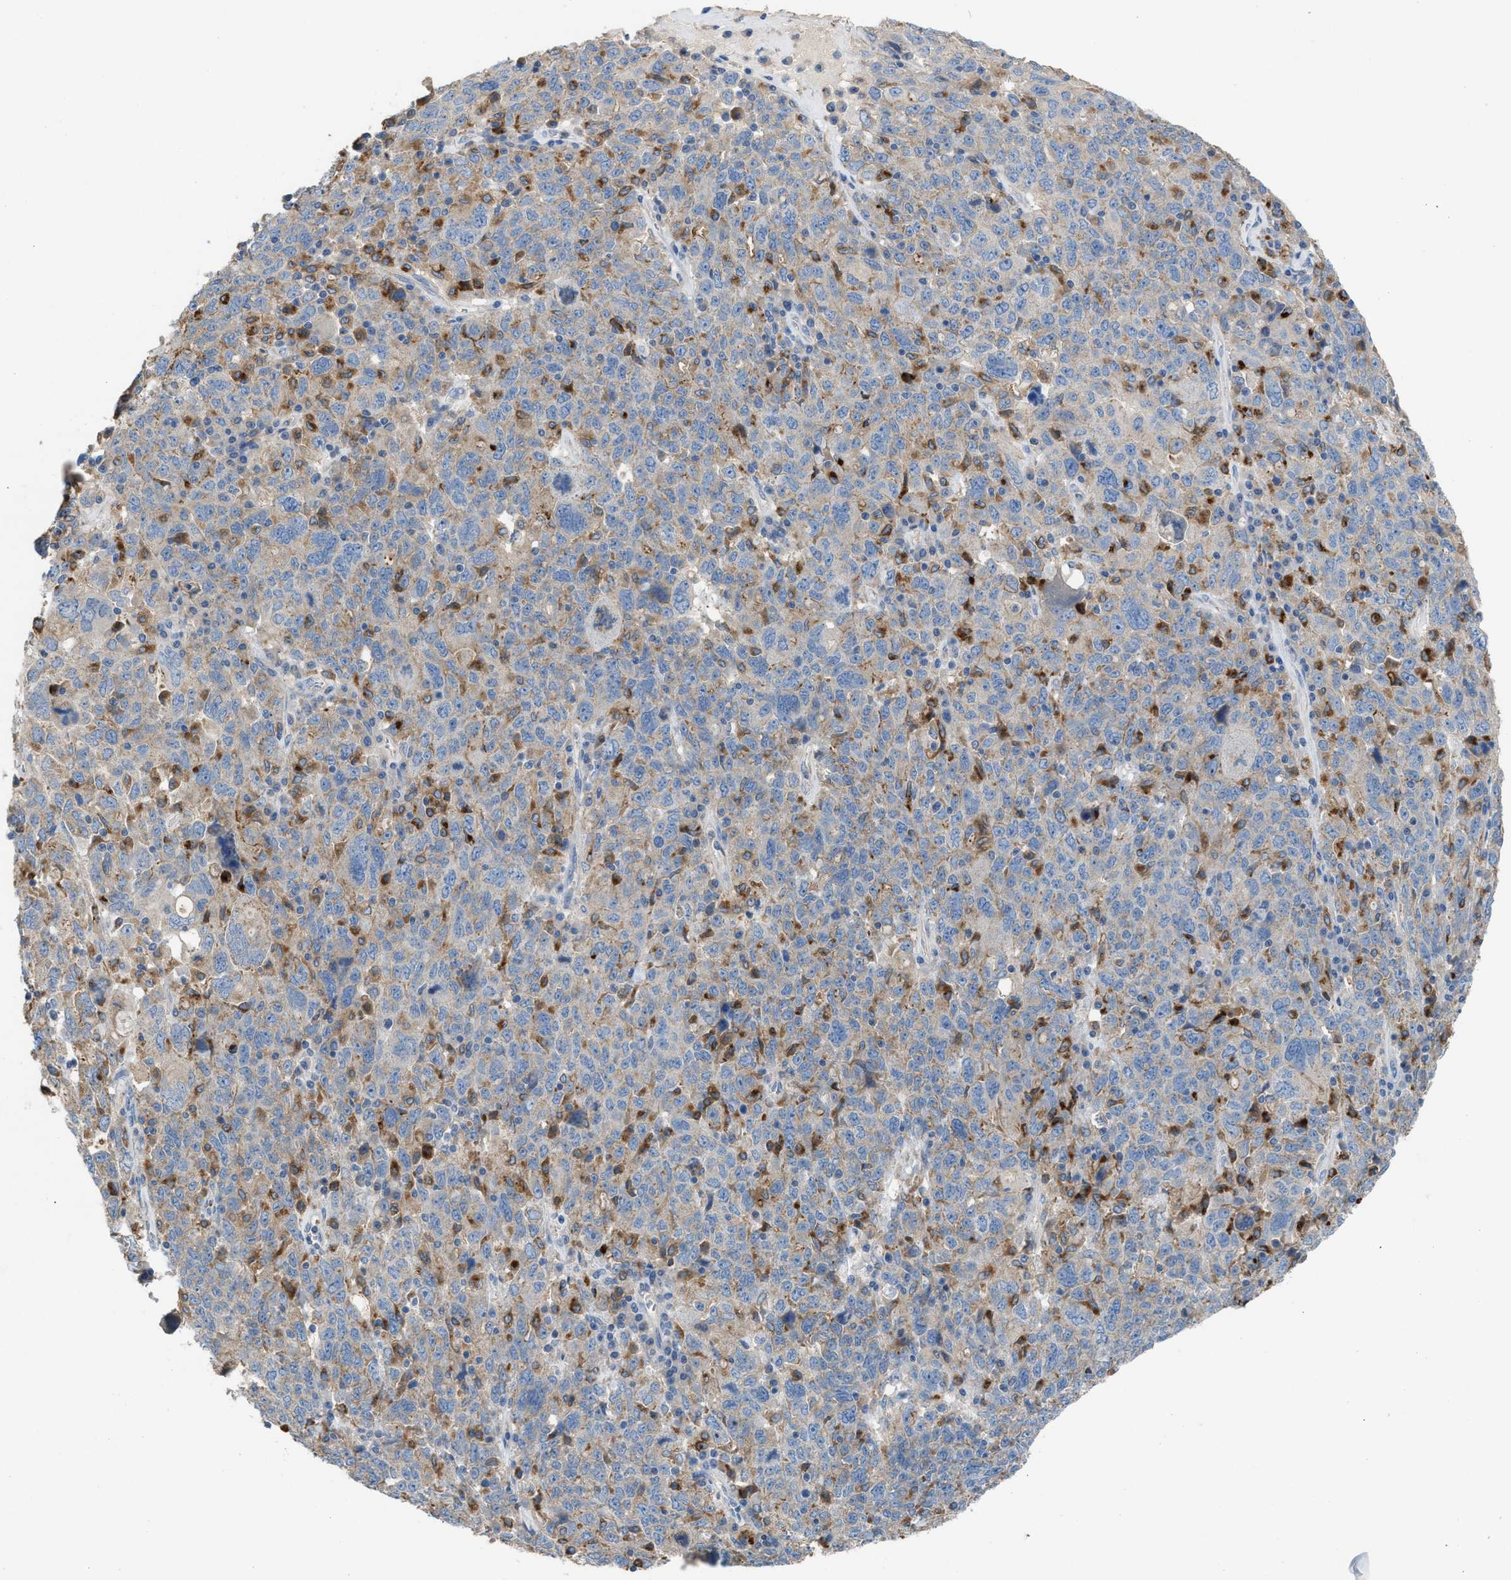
{"staining": {"intensity": "weak", "quantity": "<25%", "location": "cytoplasmic/membranous"}, "tissue": "ovarian cancer", "cell_type": "Tumor cells", "image_type": "cancer", "snomed": [{"axis": "morphology", "description": "Carcinoma, endometroid"}, {"axis": "topography", "description": "Ovary"}], "caption": "Tumor cells show no significant protein expression in ovarian cancer.", "gene": "AOAH", "patient": {"sex": "female", "age": 62}}